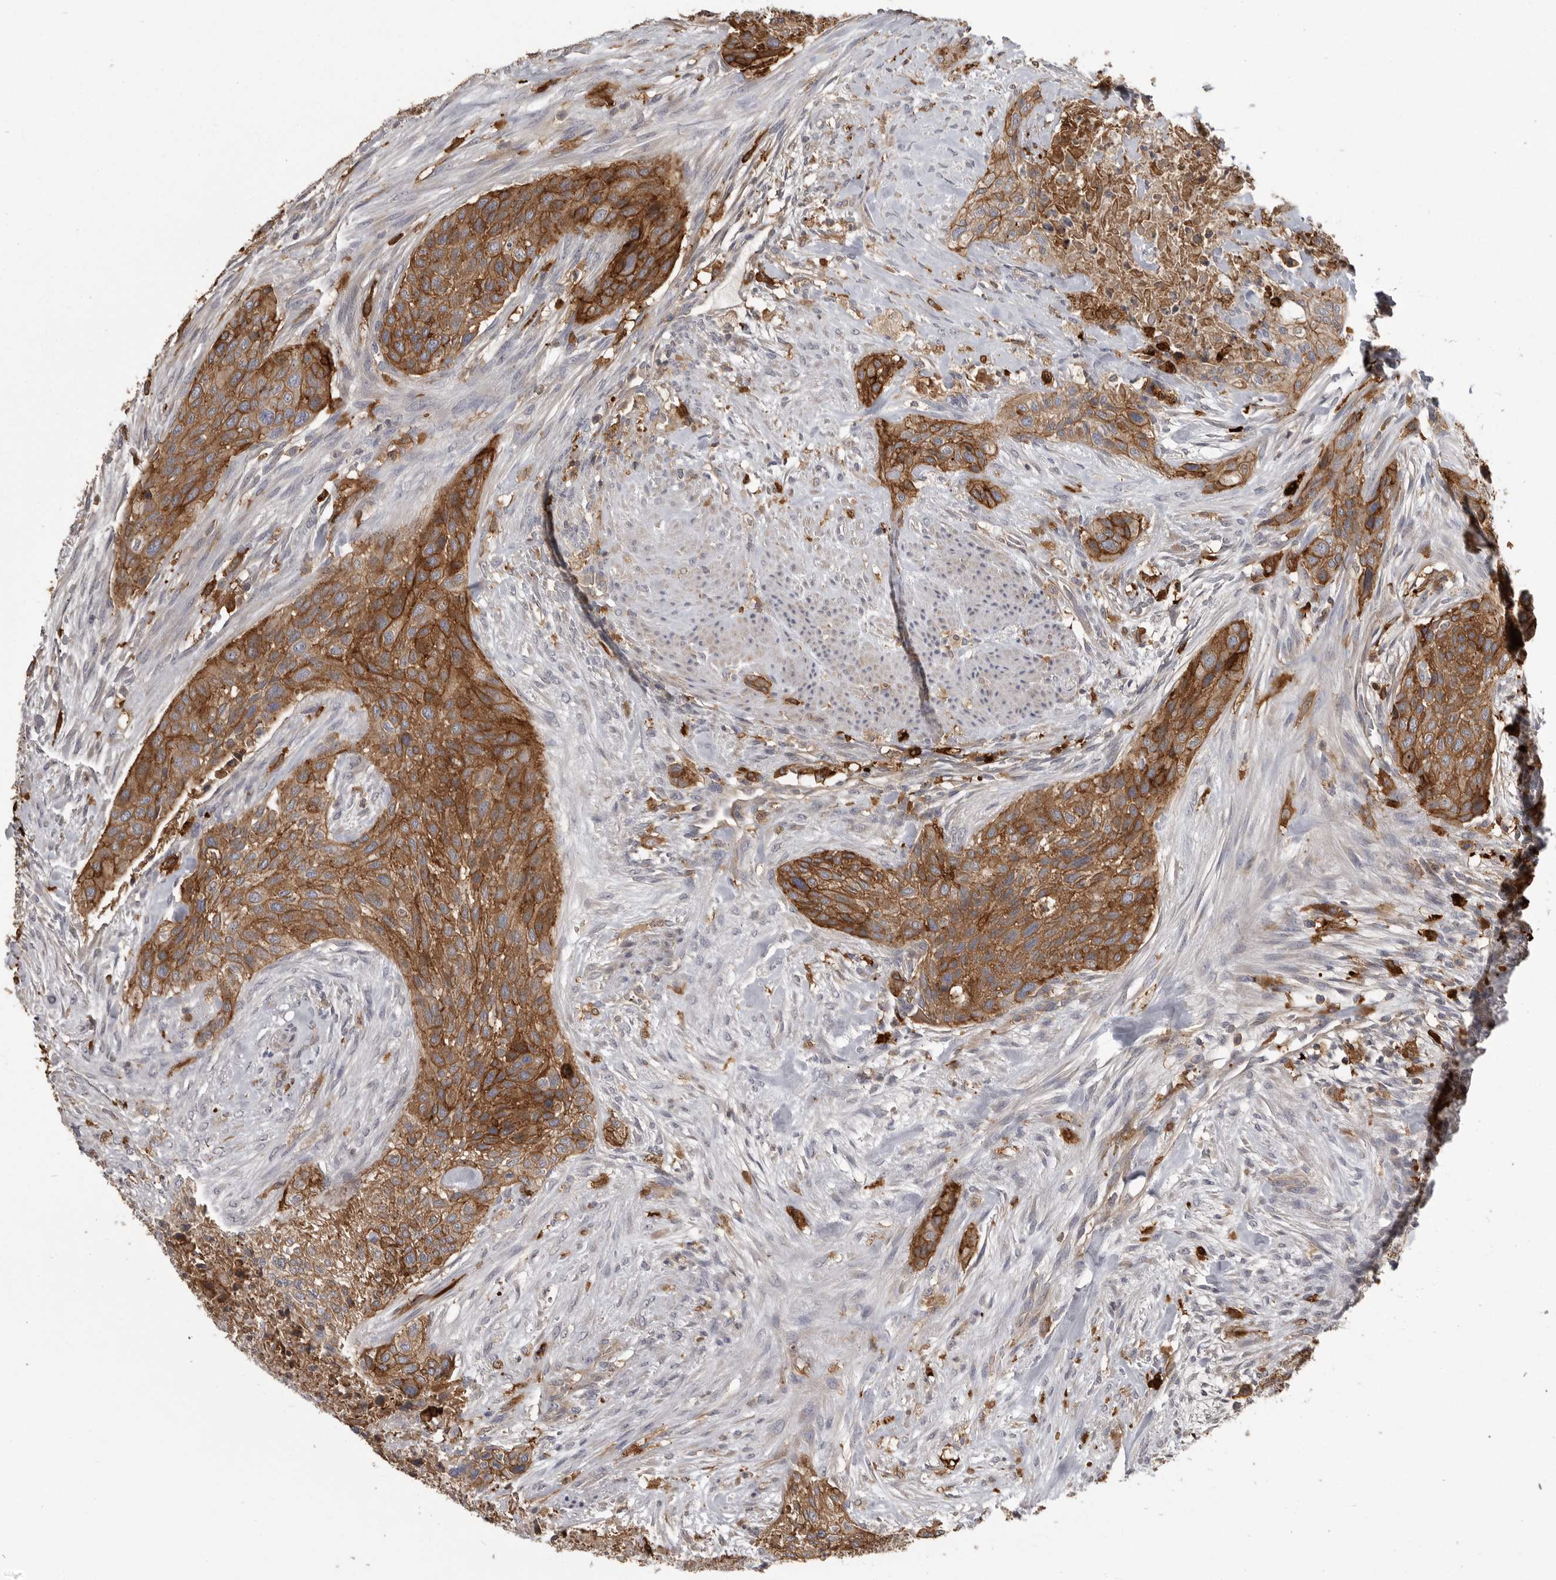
{"staining": {"intensity": "strong", "quantity": ">75%", "location": "cytoplasmic/membranous"}, "tissue": "urothelial cancer", "cell_type": "Tumor cells", "image_type": "cancer", "snomed": [{"axis": "morphology", "description": "Urothelial carcinoma, High grade"}, {"axis": "topography", "description": "Urinary bladder"}], "caption": "Protein analysis of urothelial cancer tissue shows strong cytoplasmic/membranous expression in approximately >75% of tumor cells. The staining was performed using DAB, with brown indicating positive protein expression. Nuclei are stained blue with hematoxylin.", "gene": "CMTM6", "patient": {"sex": "male", "age": 35}}